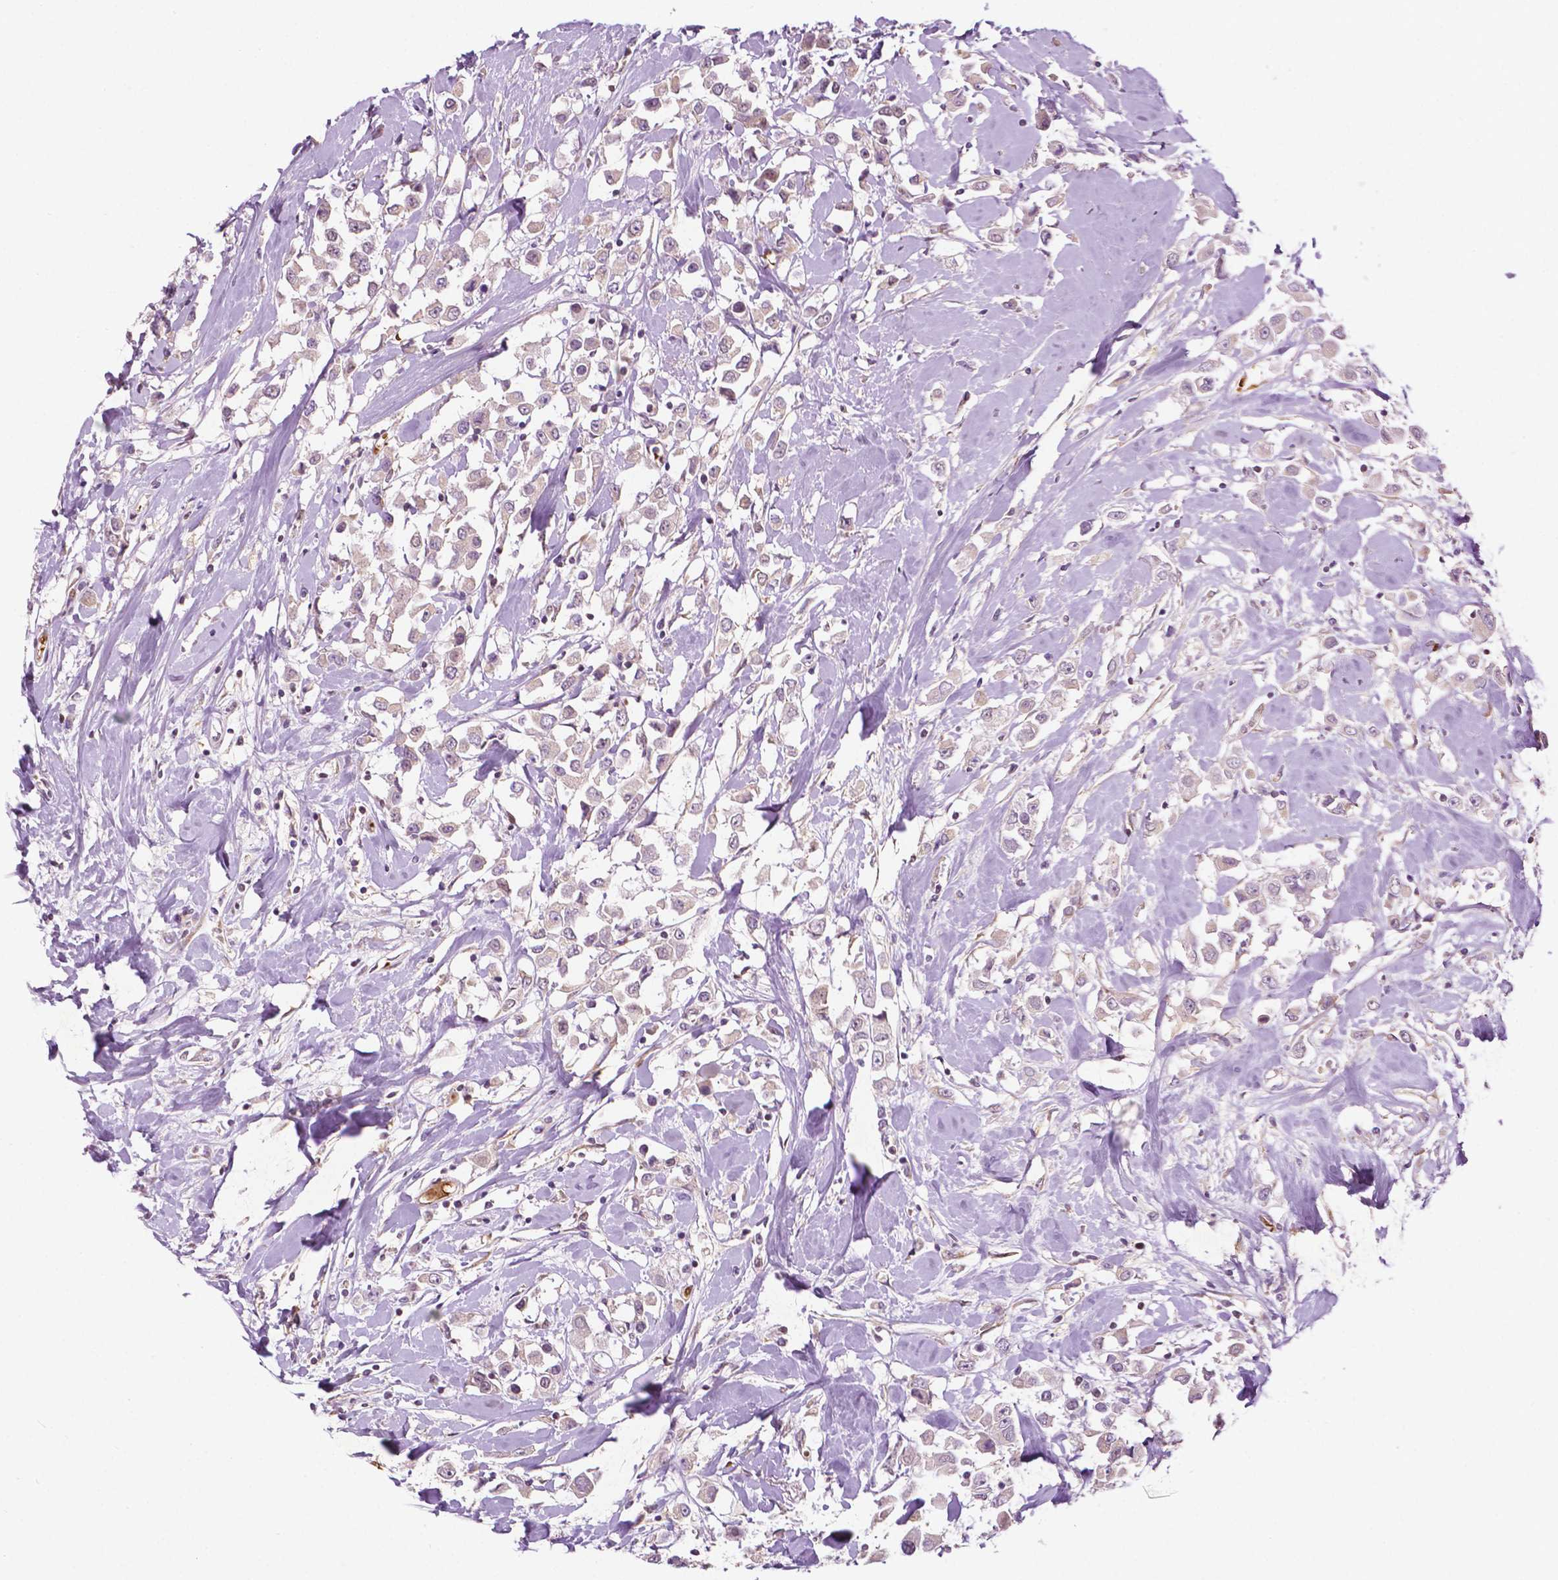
{"staining": {"intensity": "weak", "quantity": "<25%", "location": "cytoplasmic/membranous,nuclear"}, "tissue": "breast cancer", "cell_type": "Tumor cells", "image_type": "cancer", "snomed": [{"axis": "morphology", "description": "Duct carcinoma"}, {"axis": "topography", "description": "Breast"}], "caption": "DAB immunohistochemical staining of human infiltrating ductal carcinoma (breast) displays no significant positivity in tumor cells.", "gene": "ZNF41", "patient": {"sex": "female", "age": 61}}